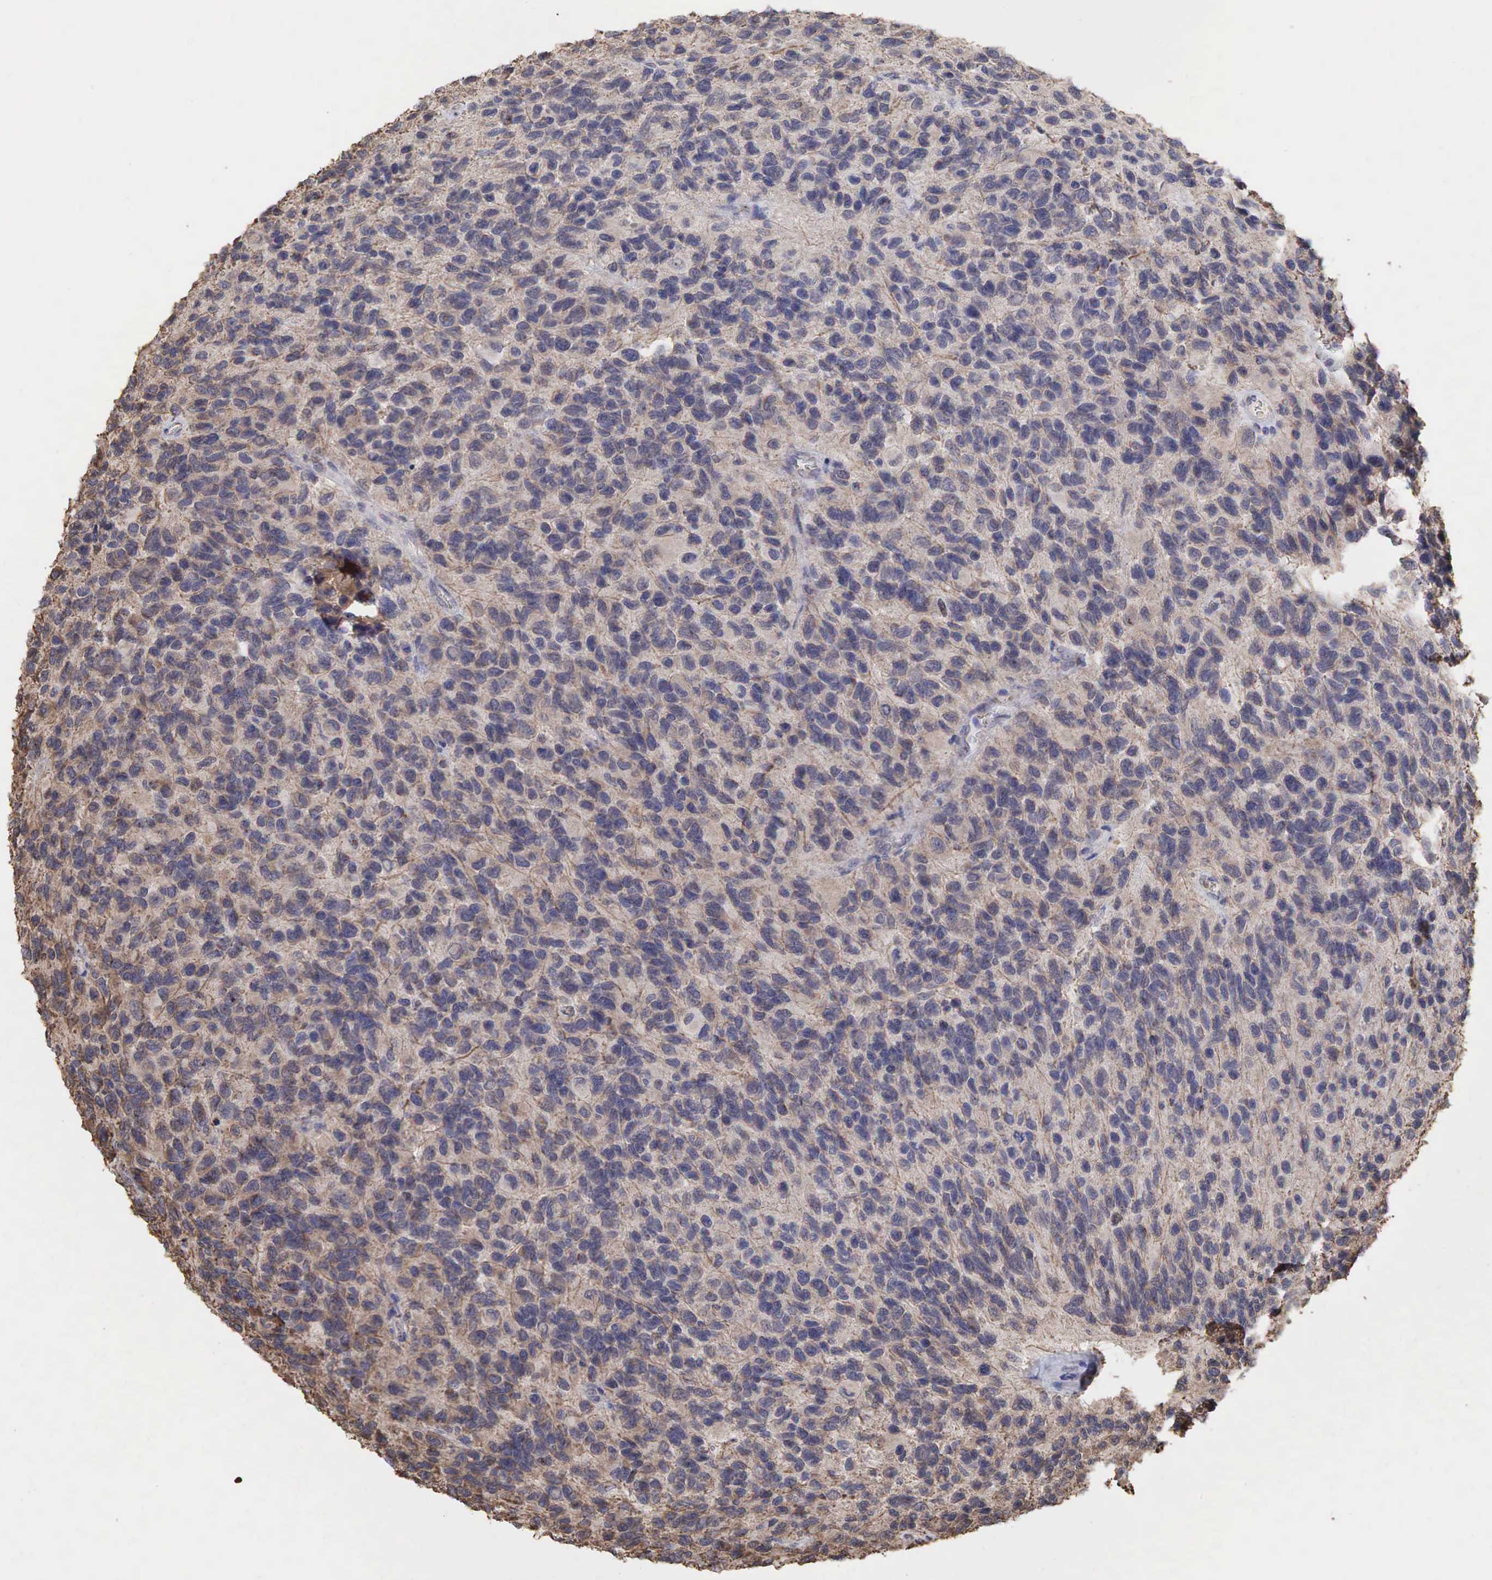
{"staining": {"intensity": "weak", "quantity": ">75%", "location": "cytoplasmic/membranous"}, "tissue": "glioma", "cell_type": "Tumor cells", "image_type": "cancer", "snomed": [{"axis": "morphology", "description": "Glioma, malignant, High grade"}, {"axis": "topography", "description": "Brain"}], "caption": "A histopathology image of human glioma stained for a protein shows weak cytoplasmic/membranous brown staining in tumor cells.", "gene": "PABPC5", "patient": {"sex": "male", "age": 77}}